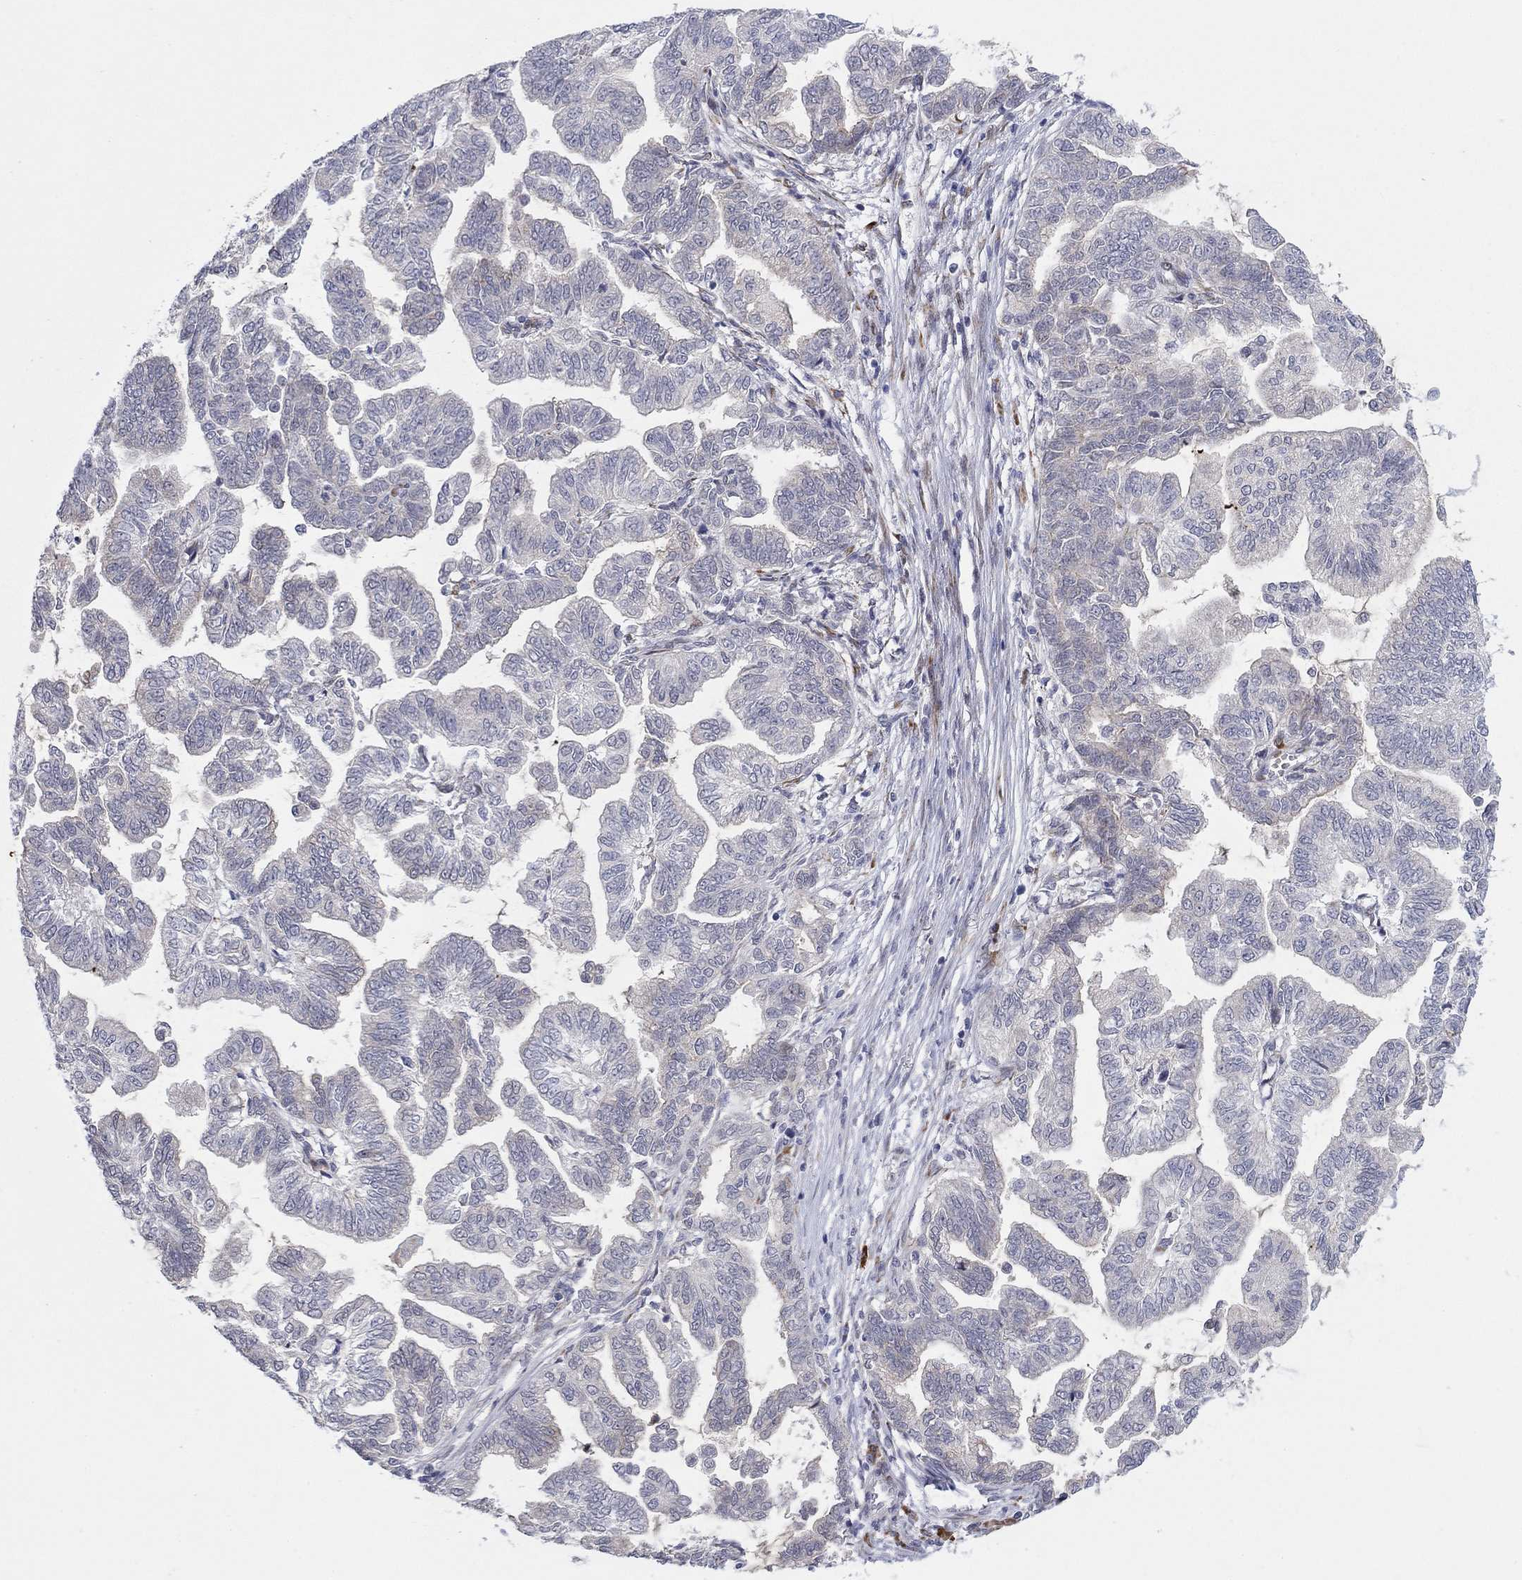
{"staining": {"intensity": "moderate", "quantity": "<25%", "location": "cytoplasmic/membranous"}, "tissue": "stomach cancer", "cell_type": "Tumor cells", "image_type": "cancer", "snomed": [{"axis": "morphology", "description": "Adenocarcinoma, NOS"}, {"axis": "topography", "description": "Stomach"}], "caption": "Protein staining of stomach cancer tissue reveals moderate cytoplasmic/membranous positivity in about <25% of tumor cells.", "gene": "TTC21B", "patient": {"sex": "male", "age": 83}}